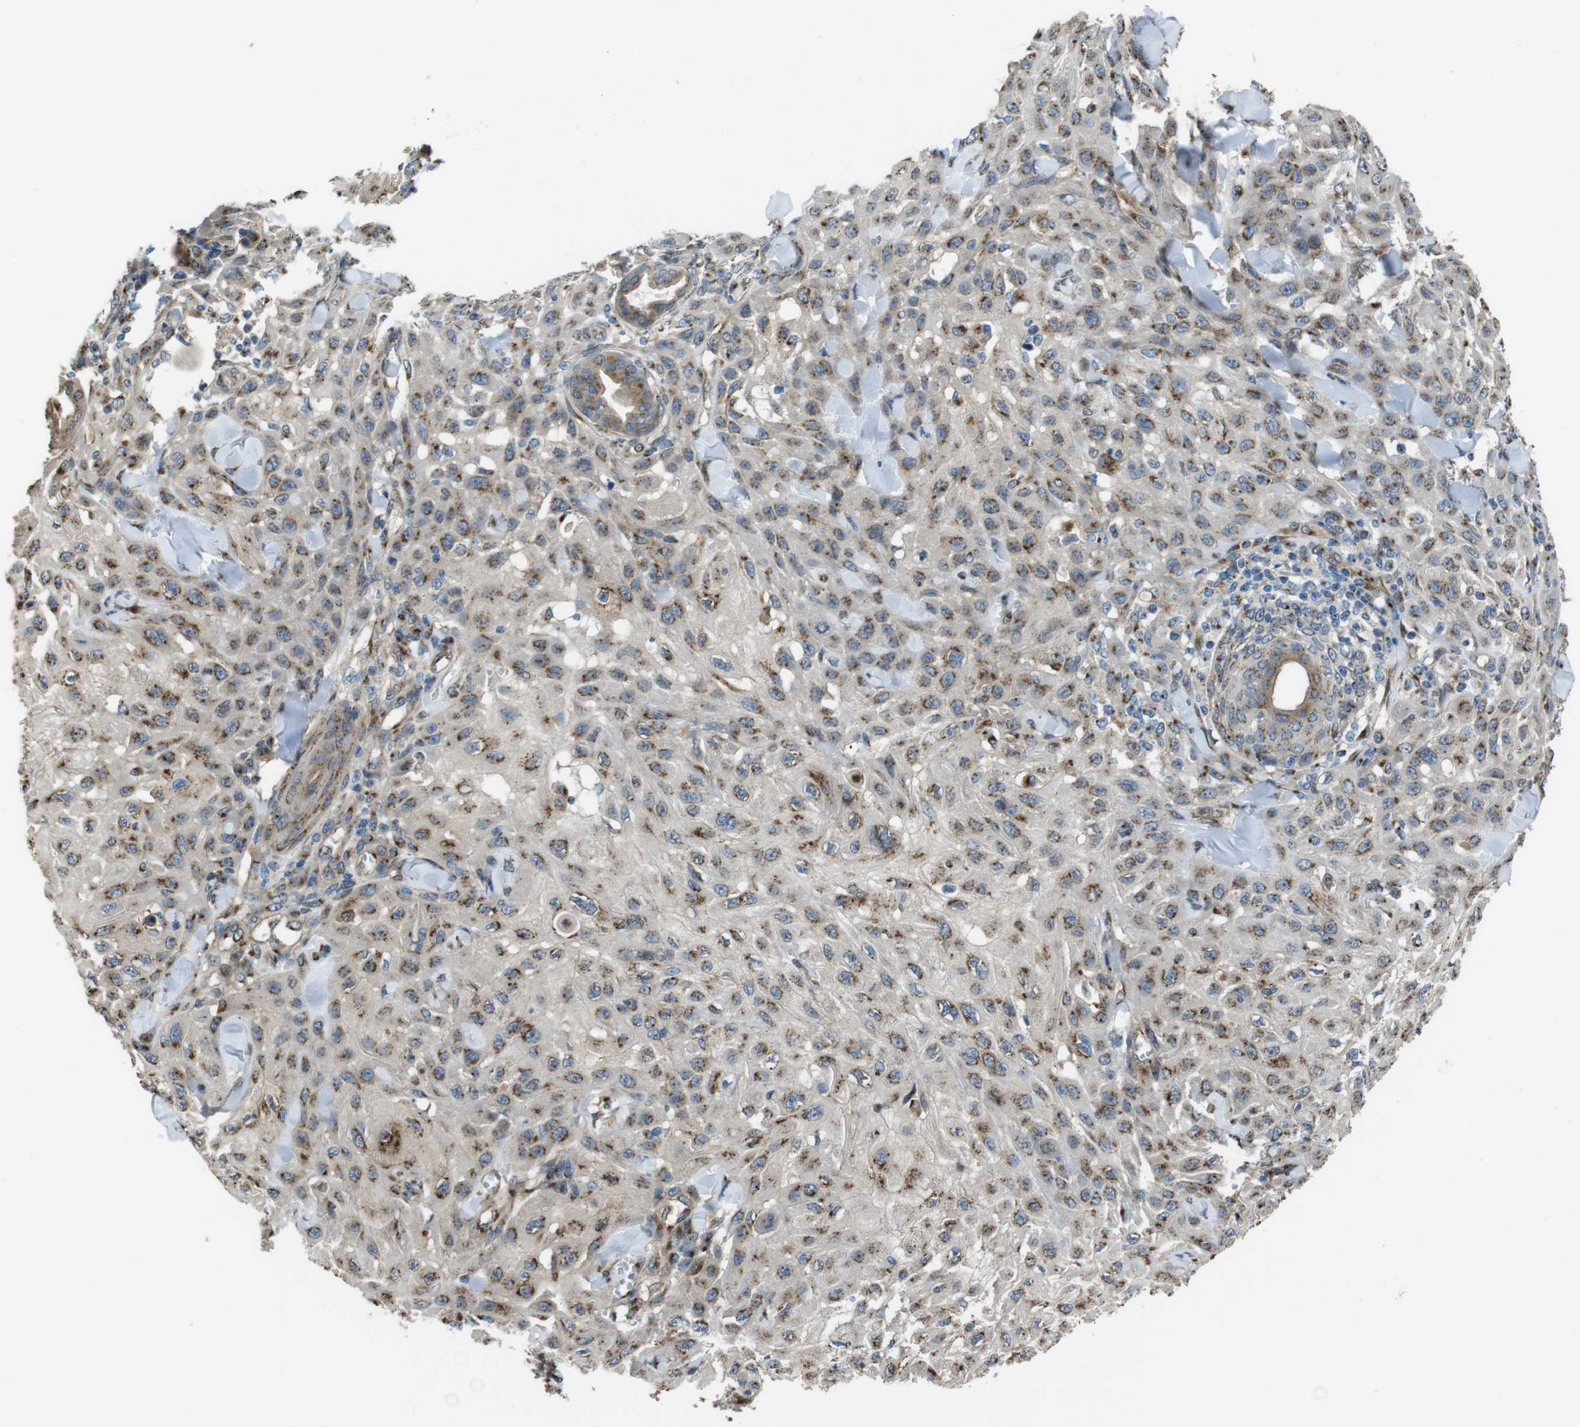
{"staining": {"intensity": "moderate", "quantity": ">75%", "location": "cytoplasmic/membranous"}, "tissue": "skin cancer", "cell_type": "Tumor cells", "image_type": "cancer", "snomed": [{"axis": "morphology", "description": "Squamous cell carcinoma, NOS"}, {"axis": "topography", "description": "Skin"}], "caption": "Approximately >75% of tumor cells in skin squamous cell carcinoma reveal moderate cytoplasmic/membranous protein staining as visualized by brown immunohistochemical staining.", "gene": "RAB6A", "patient": {"sex": "male", "age": 24}}